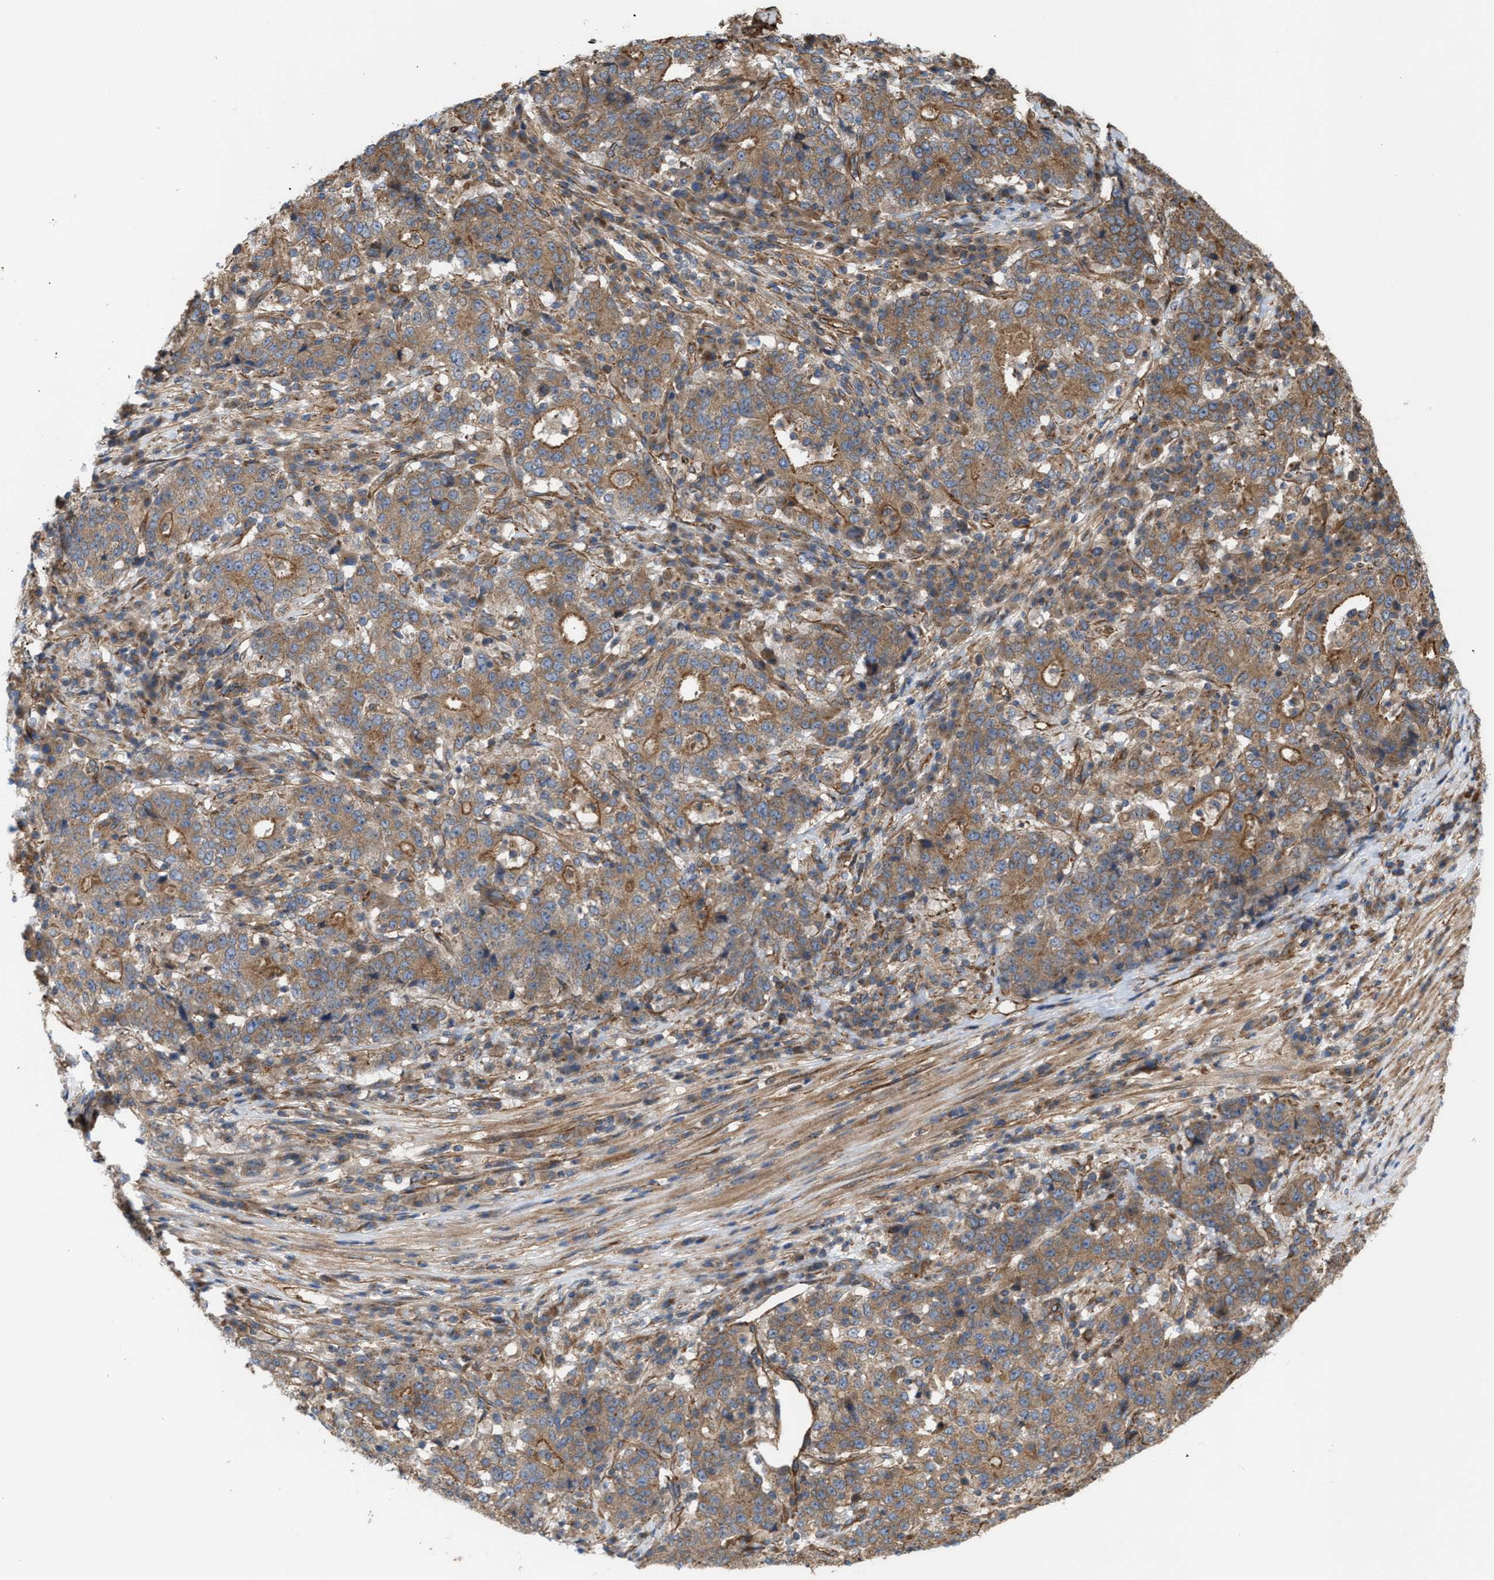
{"staining": {"intensity": "weak", "quantity": ">75%", "location": "cytoplasmic/membranous"}, "tissue": "stomach cancer", "cell_type": "Tumor cells", "image_type": "cancer", "snomed": [{"axis": "morphology", "description": "Adenocarcinoma, NOS"}, {"axis": "topography", "description": "Stomach"}], "caption": "Protein analysis of stomach cancer tissue shows weak cytoplasmic/membranous positivity in about >75% of tumor cells.", "gene": "EPS15L1", "patient": {"sex": "male", "age": 59}}